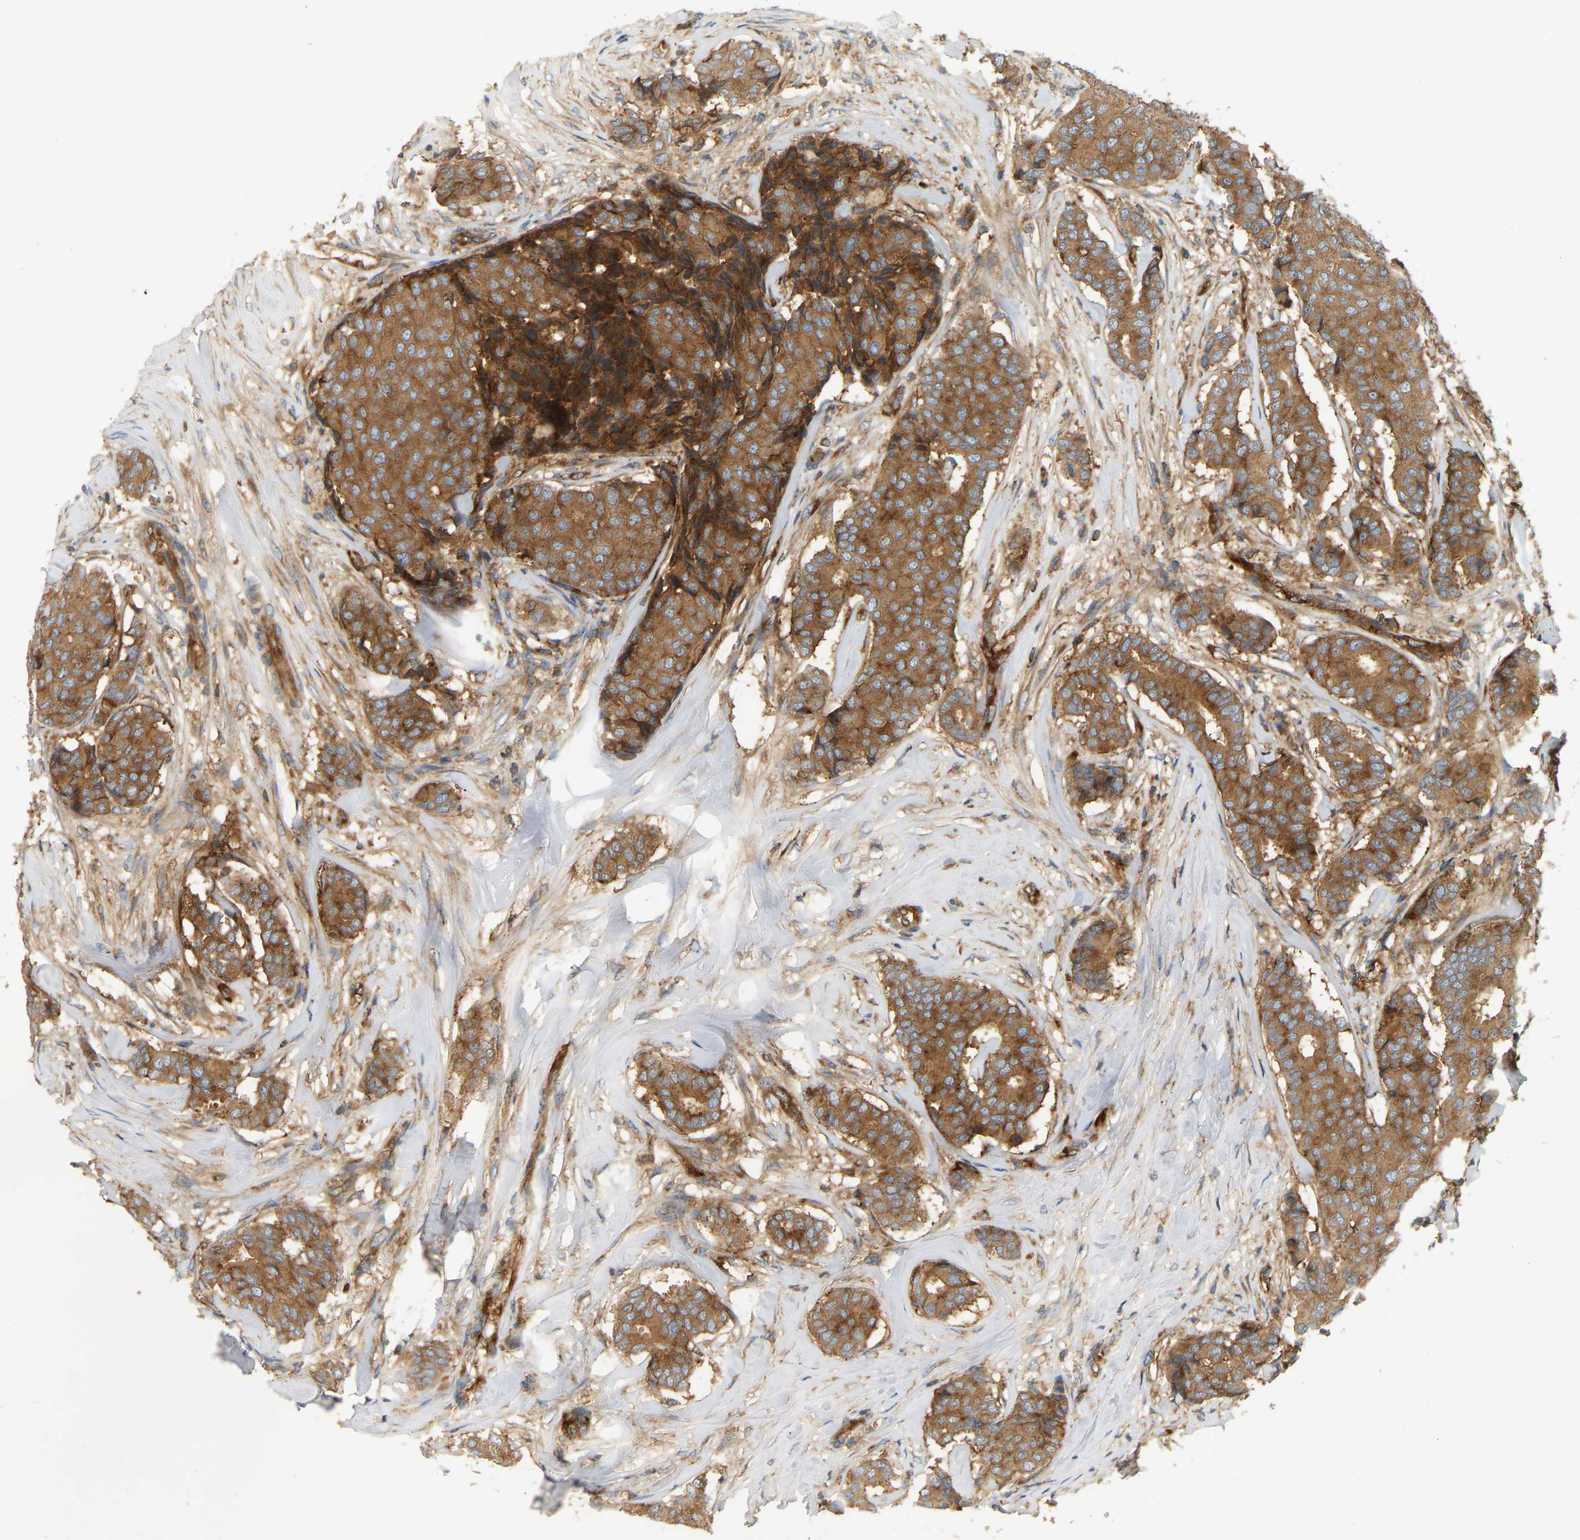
{"staining": {"intensity": "moderate", "quantity": ">75%", "location": "cytoplasmic/membranous"}, "tissue": "breast cancer", "cell_type": "Tumor cells", "image_type": "cancer", "snomed": [{"axis": "morphology", "description": "Duct carcinoma"}, {"axis": "topography", "description": "Breast"}], "caption": "Approximately >75% of tumor cells in human breast cancer (invasive ductal carcinoma) demonstrate moderate cytoplasmic/membranous protein positivity as visualized by brown immunohistochemical staining.", "gene": "AKAP13", "patient": {"sex": "female", "age": 75}}